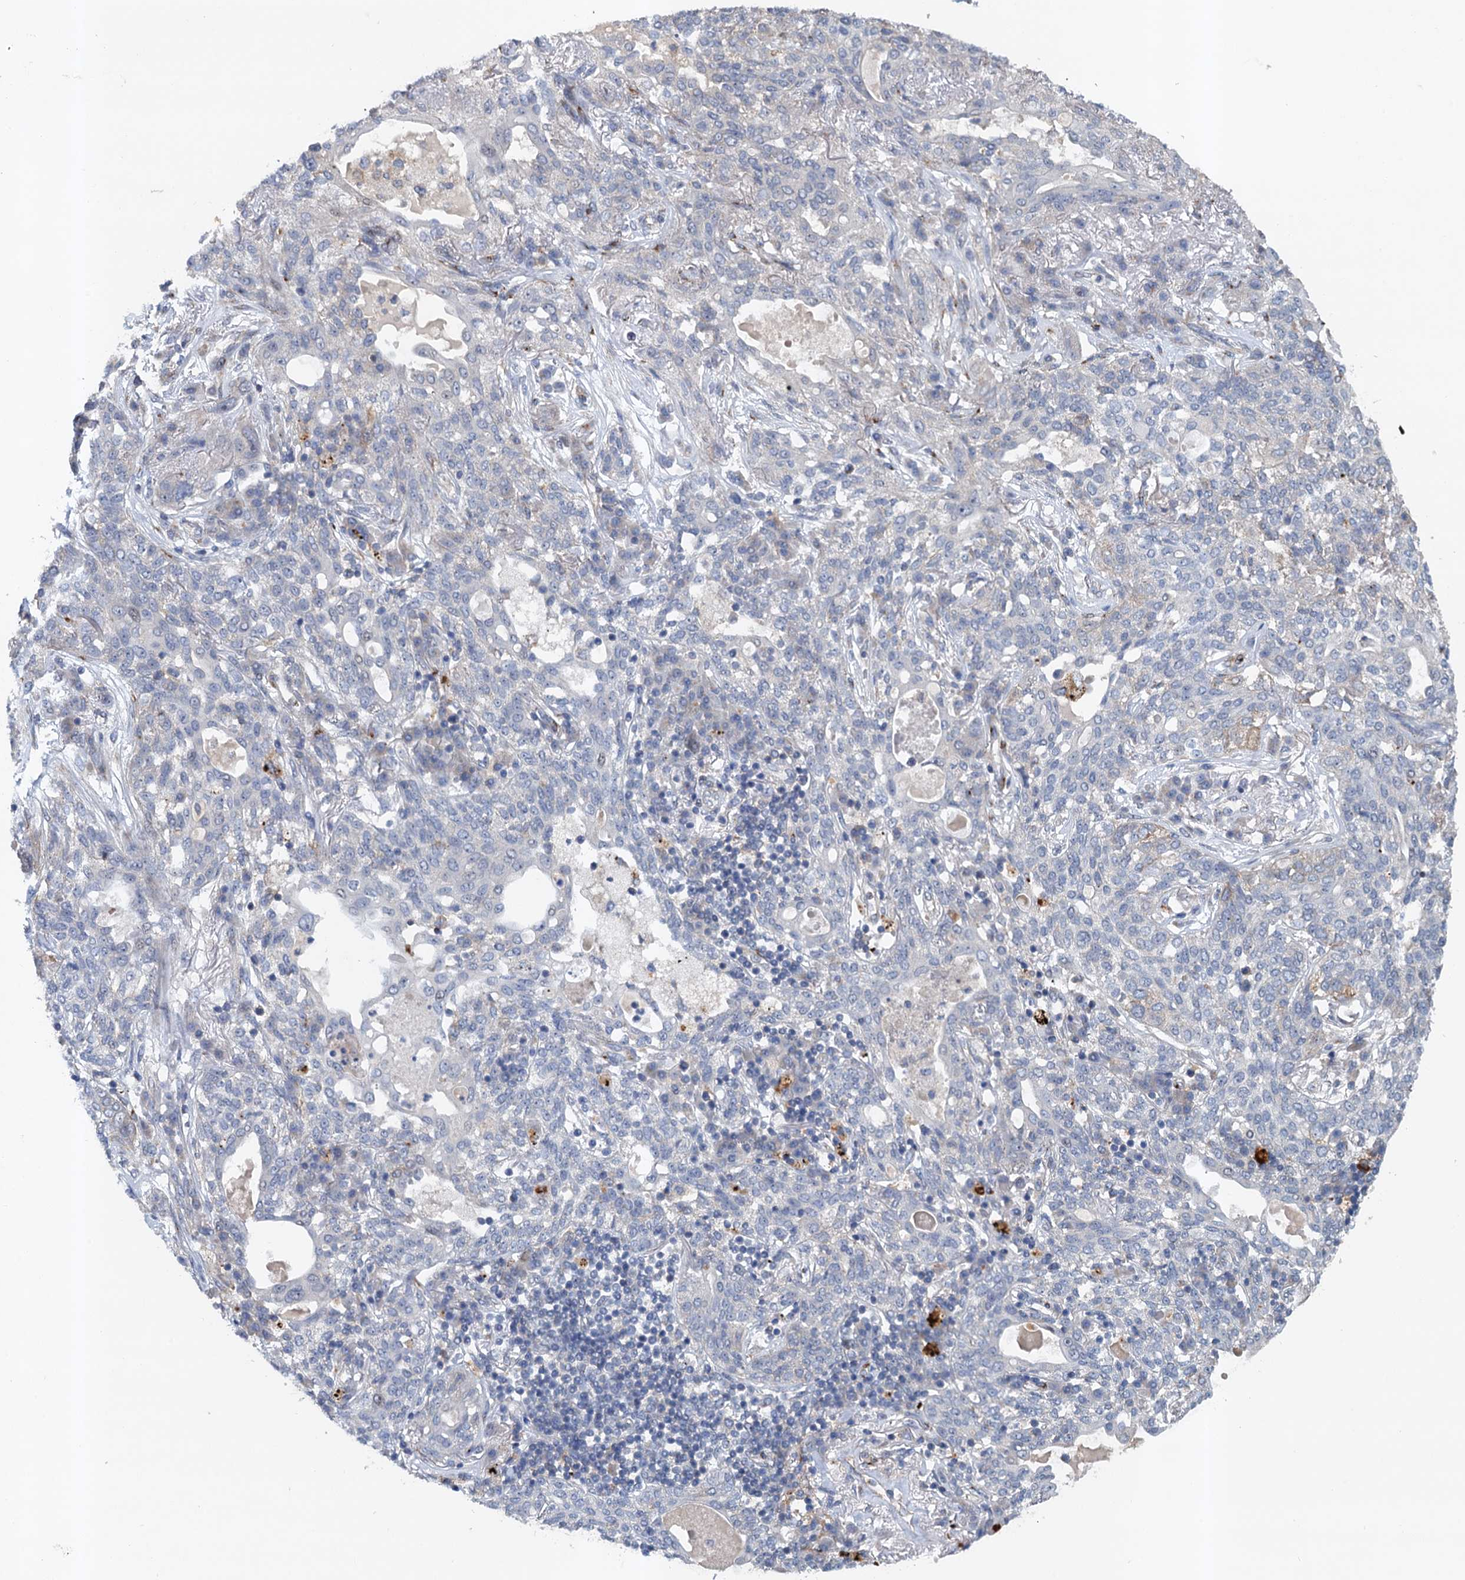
{"staining": {"intensity": "weak", "quantity": "<25%", "location": "cytoplasmic/membranous"}, "tissue": "lung cancer", "cell_type": "Tumor cells", "image_type": "cancer", "snomed": [{"axis": "morphology", "description": "Squamous cell carcinoma, NOS"}, {"axis": "topography", "description": "Lung"}], "caption": "There is no significant staining in tumor cells of lung squamous cell carcinoma.", "gene": "NBEA", "patient": {"sex": "female", "age": 70}}